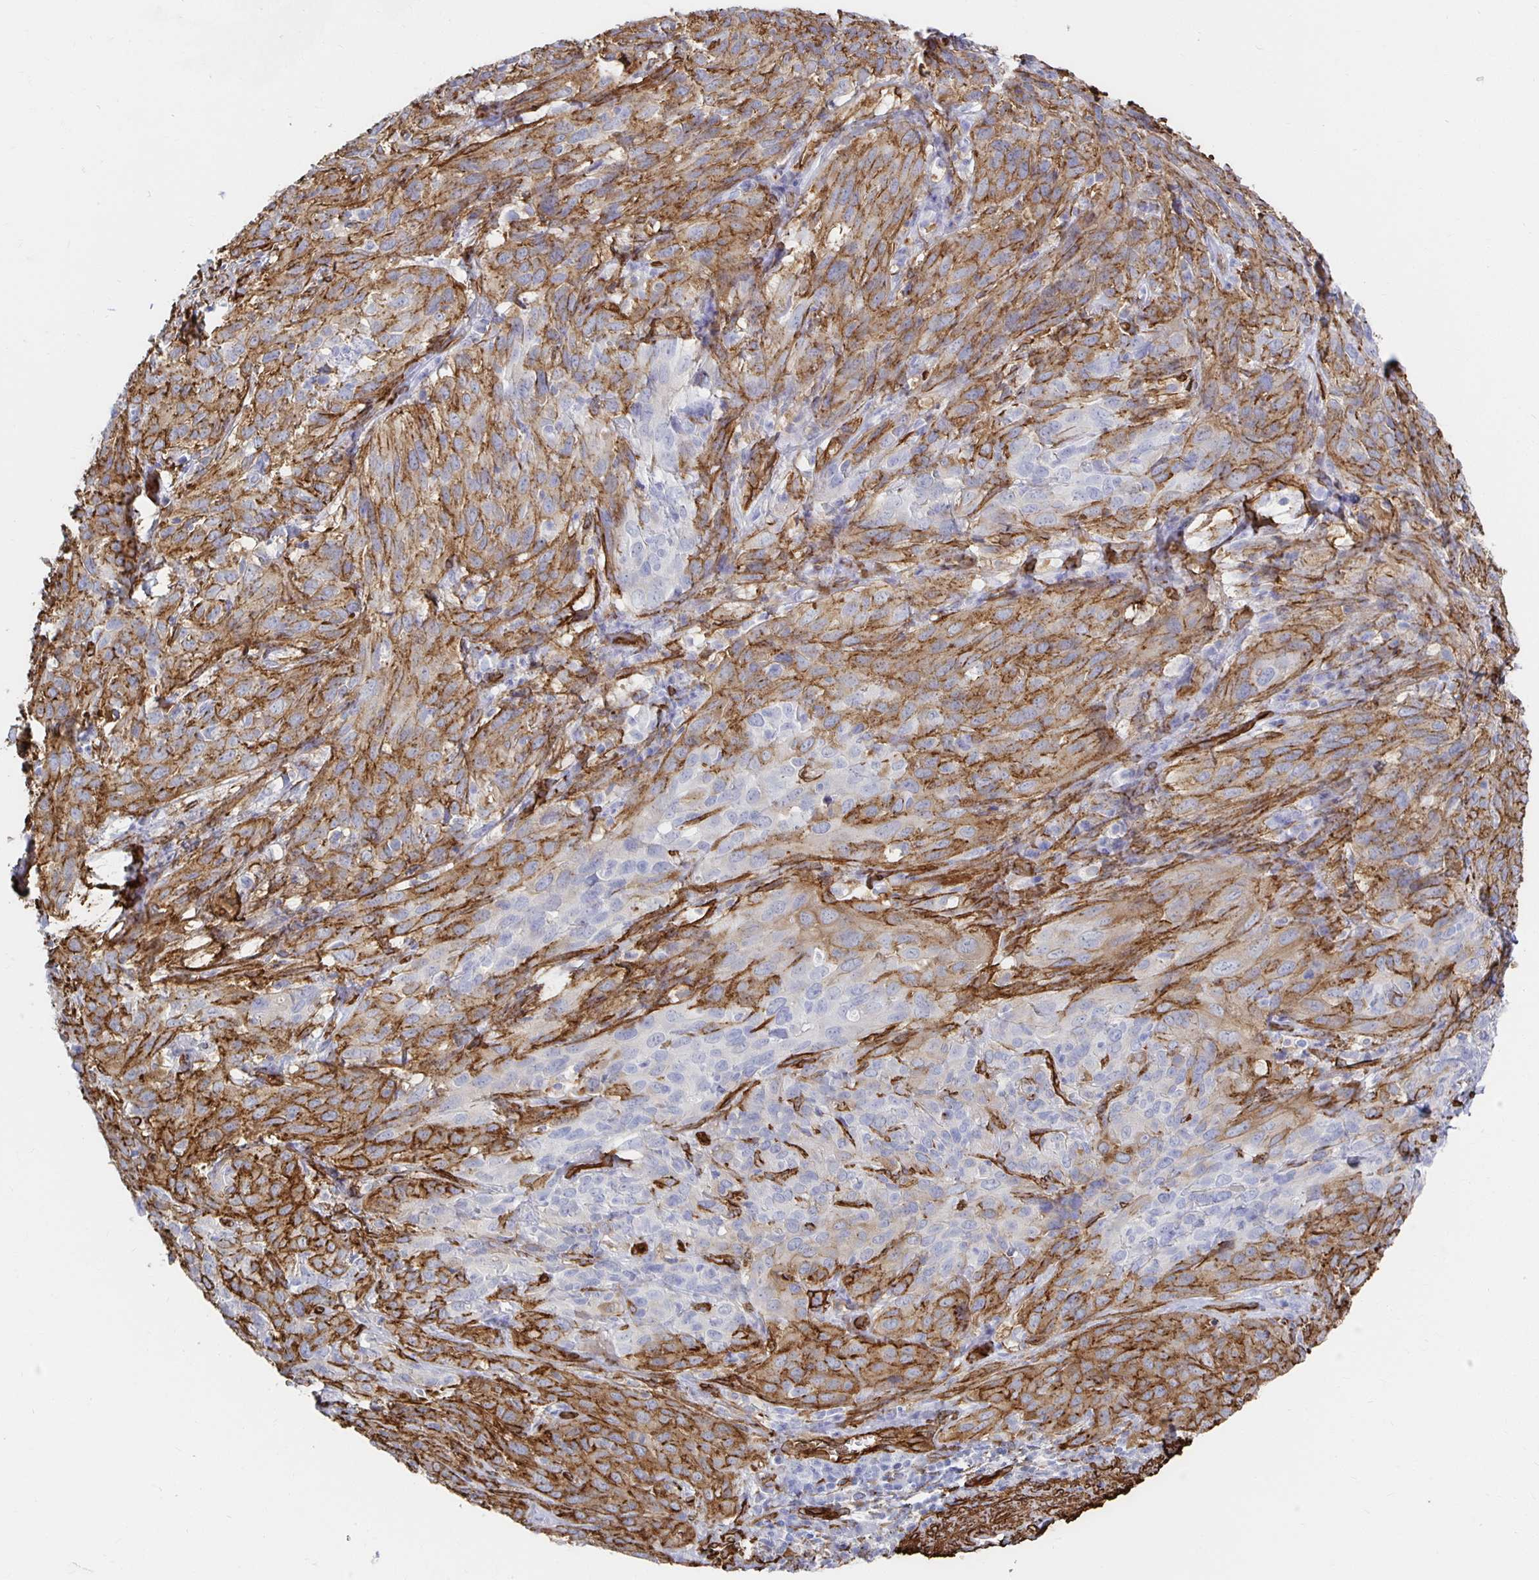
{"staining": {"intensity": "moderate", "quantity": "25%-75%", "location": "cytoplasmic/membranous"}, "tissue": "cervical cancer", "cell_type": "Tumor cells", "image_type": "cancer", "snomed": [{"axis": "morphology", "description": "Squamous cell carcinoma, NOS"}, {"axis": "topography", "description": "Cervix"}], "caption": "Immunohistochemistry (IHC) image of neoplastic tissue: cervical cancer stained using immunohistochemistry exhibits medium levels of moderate protein expression localized specifically in the cytoplasmic/membranous of tumor cells, appearing as a cytoplasmic/membranous brown color.", "gene": "VIPR2", "patient": {"sex": "female", "age": 51}}